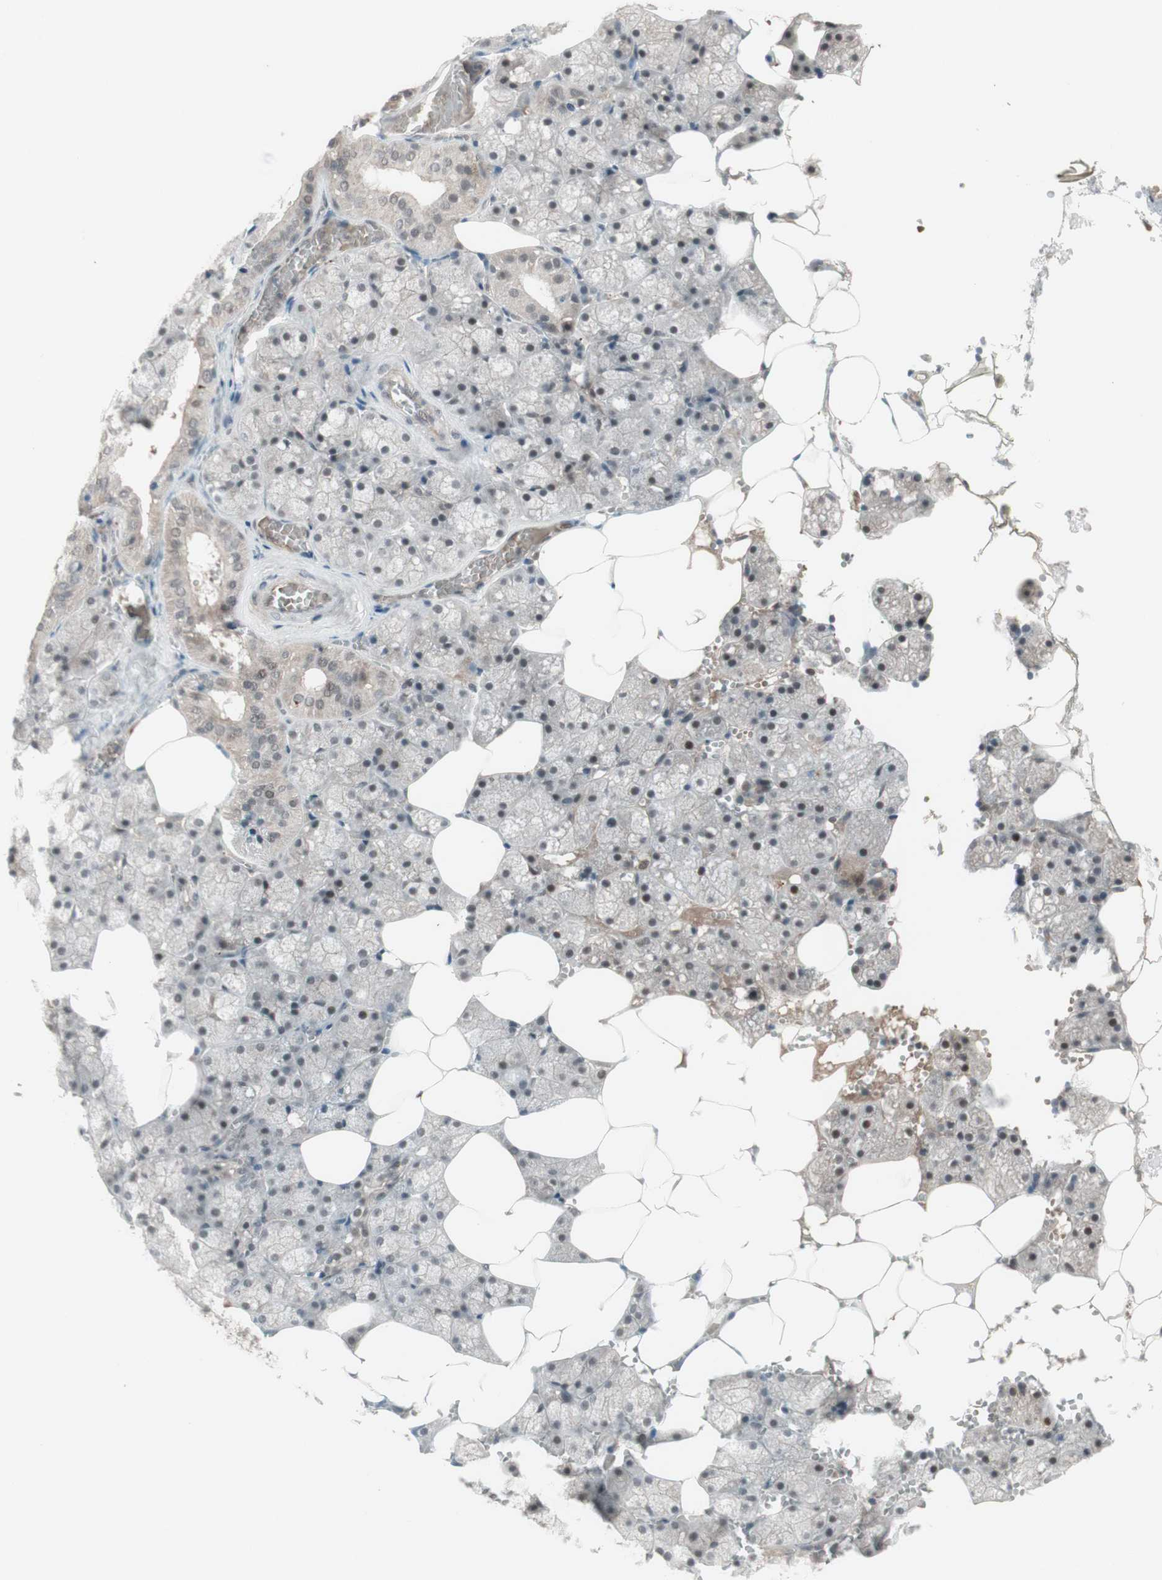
{"staining": {"intensity": "moderate", "quantity": "25%-75%", "location": "cytoplasmic/membranous,nuclear"}, "tissue": "salivary gland", "cell_type": "Glandular cells", "image_type": "normal", "snomed": [{"axis": "morphology", "description": "Normal tissue, NOS"}, {"axis": "topography", "description": "Salivary gland"}], "caption": "Immunohistochemical staining of normal salivary gland demonstrates 25%-75% levels of moderate cytoplasmic/membranous,nuclear protein positivity in approximately 25%-75% of glandular cells.", "gene": "MSH6", "patient": {"sex": "male", "age": 62}}